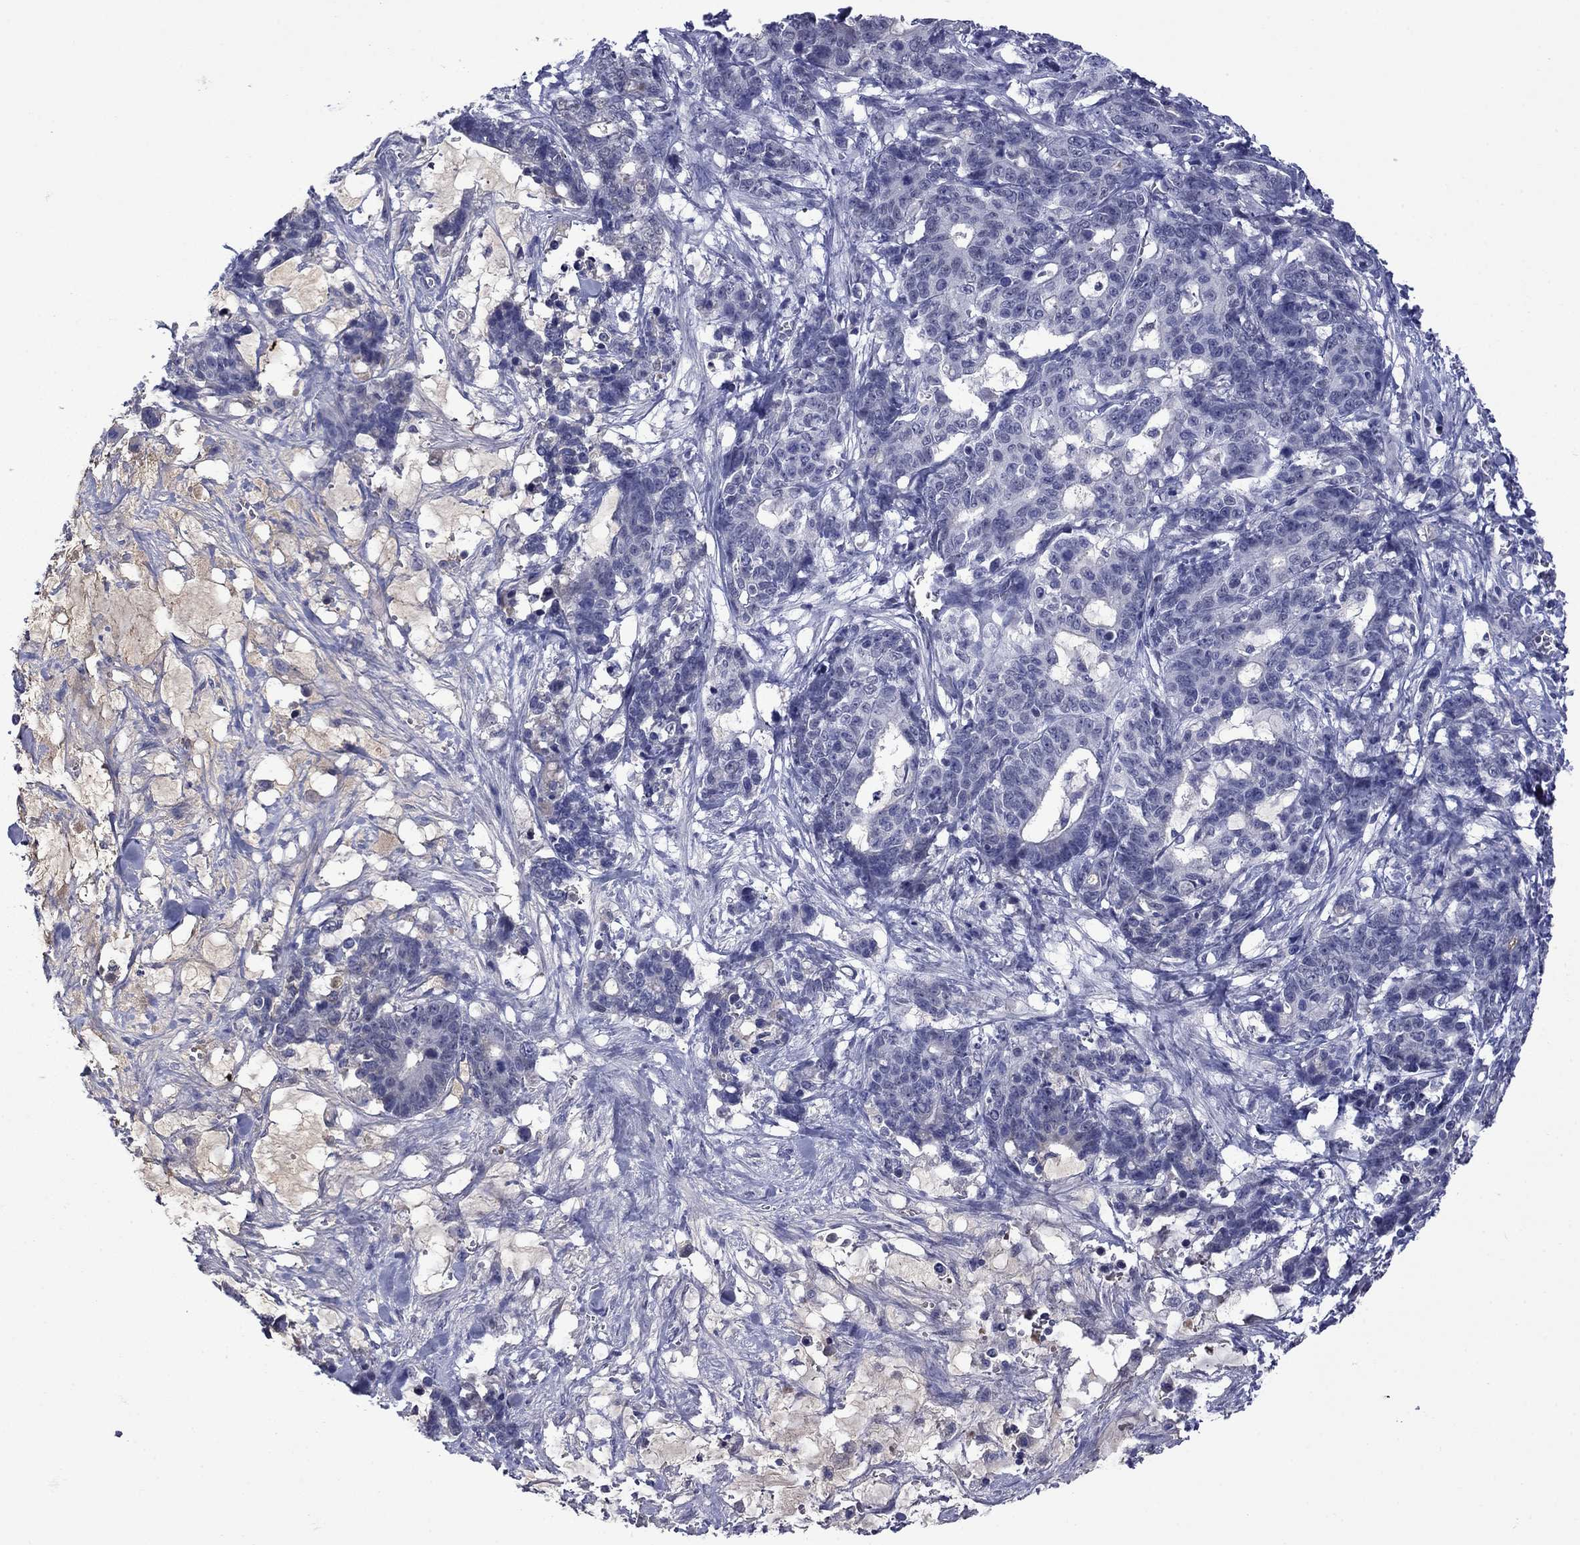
{"staining": {"intensity": "negative", "quantity": "none", "location": "none"}, "tissue": "stomach cancer", "cell_type": "Tumor cells", "image_type": "cancer", "snomed": [{"axis": "morphology", "description": "Normal tissue, NOS"}, {"axis": "morphology", "description": "Adenocarcinoma, NOS"}, {"axis": "topography", "description": "Stomach"}], "caption": "There is no significant staining in tumor cells of adenocarcinoma (stomach). Brightfield microscopy of immunohistochemistry (IHC) stained with DAB (3,3'-diaminobenzidine) (brown) and hematoxylin (blue), captured at high magnification.", "gene": "APOA2", "patient": {"sex": "female", "age": 64}}